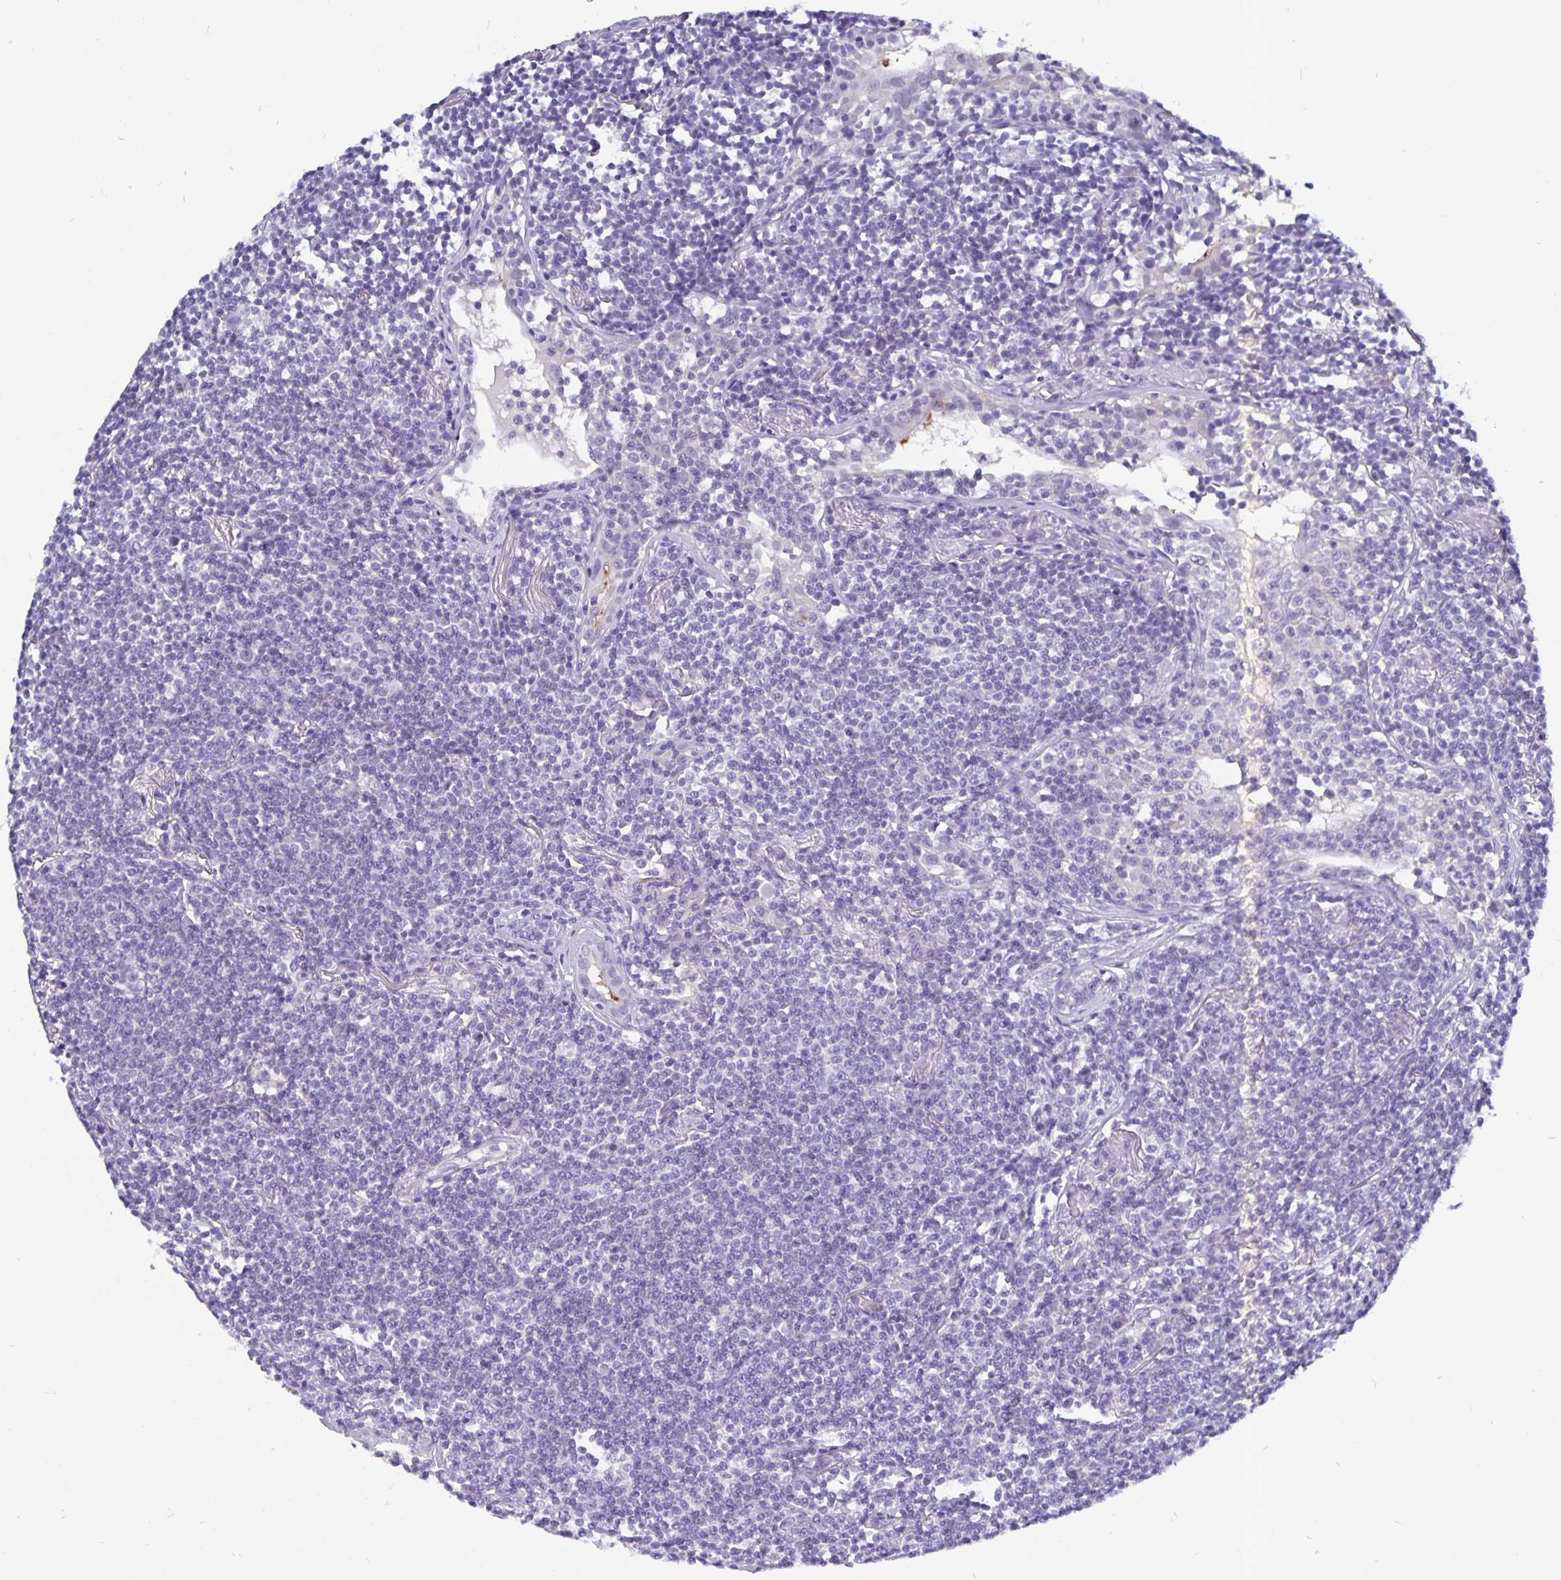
{"staining": {"intensity": "negative", "quantity": "none", "location": "none"}, "tissue": "lymphoma", "cell_type": "Tumor cells", "image_type": "cancer", "snomed": [{"axis": "morphology", "description": "Malignant lymphoma, non-Hodgkin's type, Low grade"}, {"axis": "topography", "description": "Lung"}], "caption": "A micrograph of human lymphoma is negative for staining in tumor cells. Brightfield microscopy of immunohistochemistry stained with DAB (brown) and hematoxylin (blue), captured at high magnification.", "gene": "ODF3B", "patient": {"sex": "female", "age": 71}}